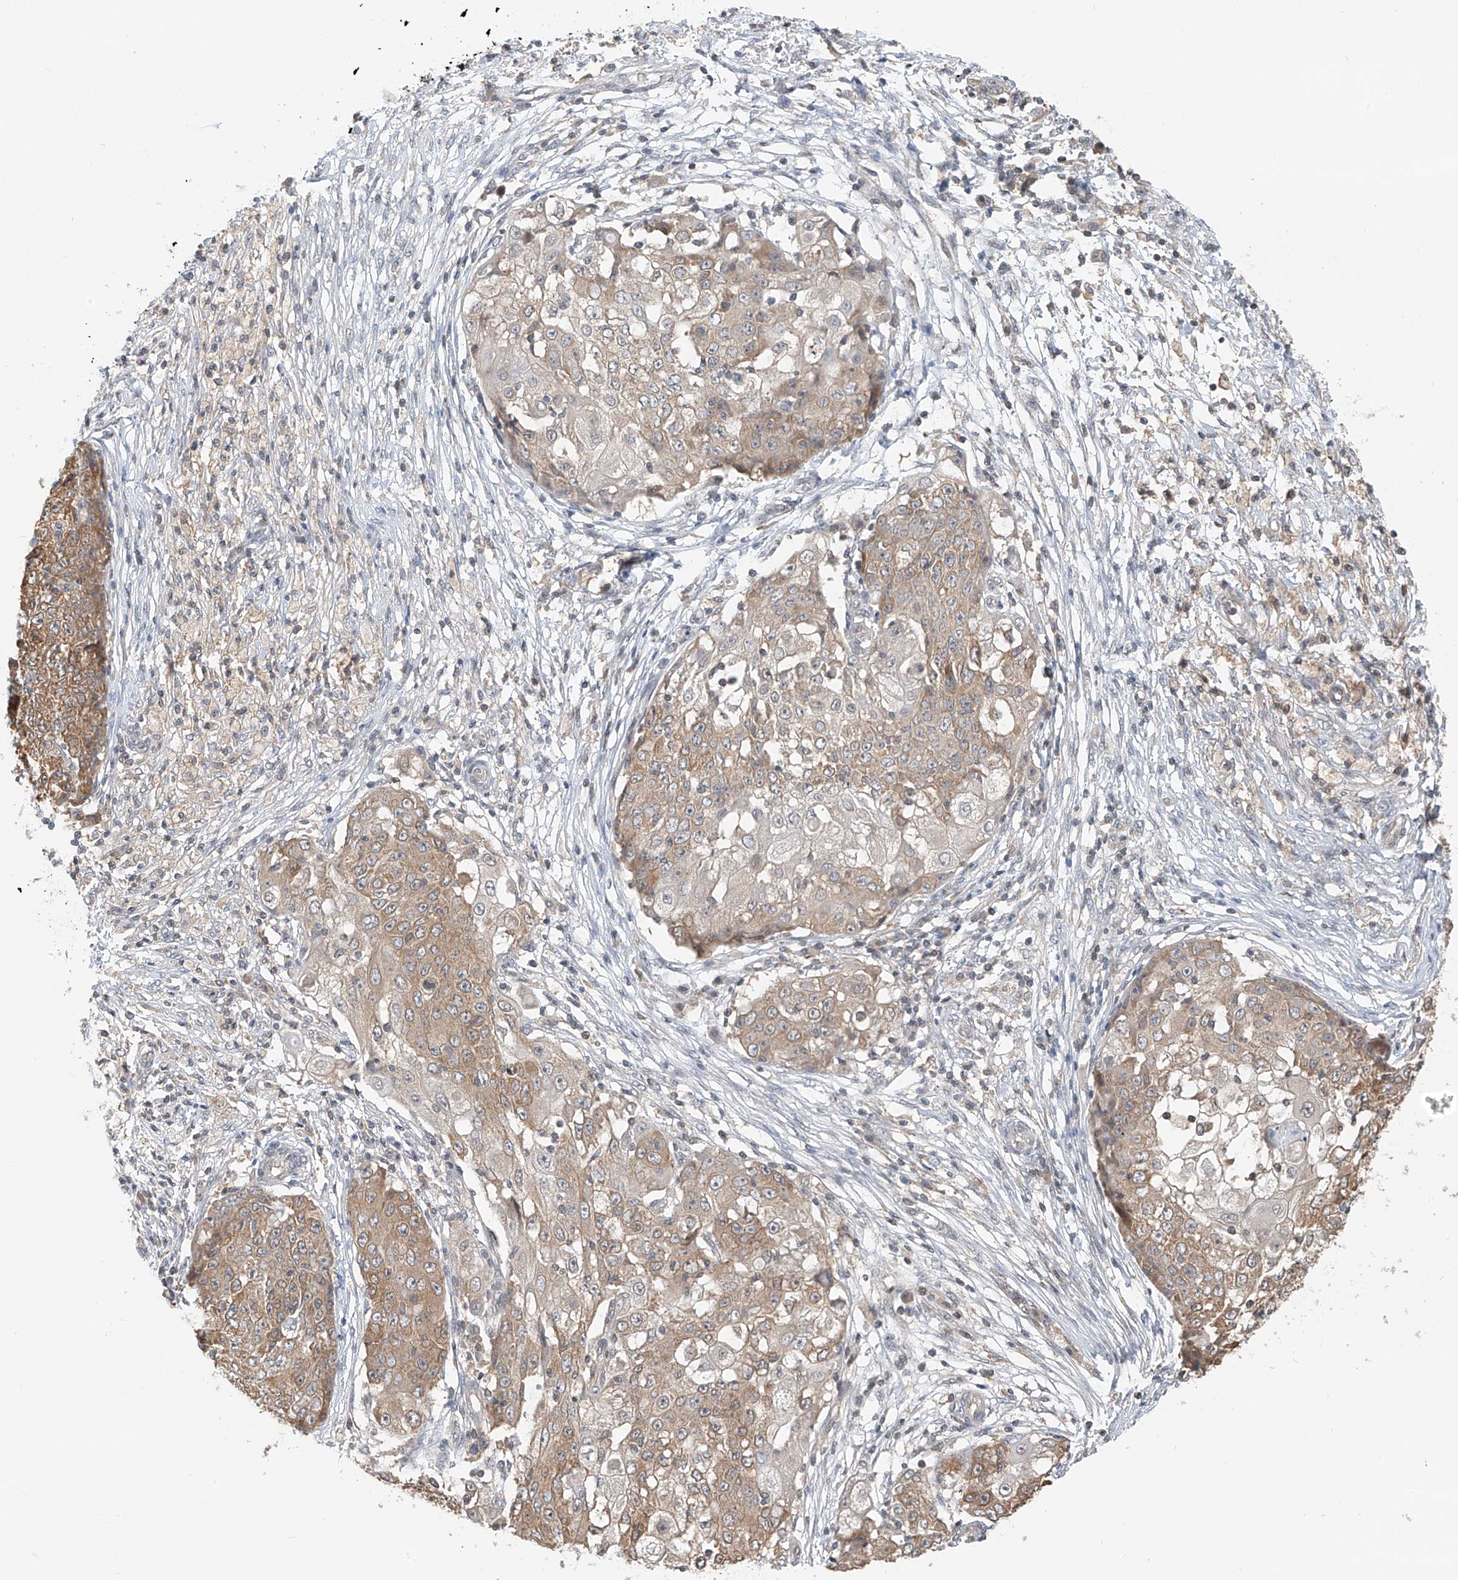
{"staining": {"intensity": "moderate", "quantity": ">75%", "location": "cytoplasmic/membranous"}, "tissue": "ovarian cancer", "cell_type": "Tumor cells", "image_type": "cancer", "snomed": [{"axis": "morphology", "description": "Carcinoma, endometroid"}, {"axis": "topography", "description": "Ovary"}], "caption": "Moderate cytoplasmic/membranous expression is appreciated in about >75% of tumor cells in endometroid carcinoma (ovarian).", "gene": "PPA2", "patient": {"sex": "female", "age": 42}}